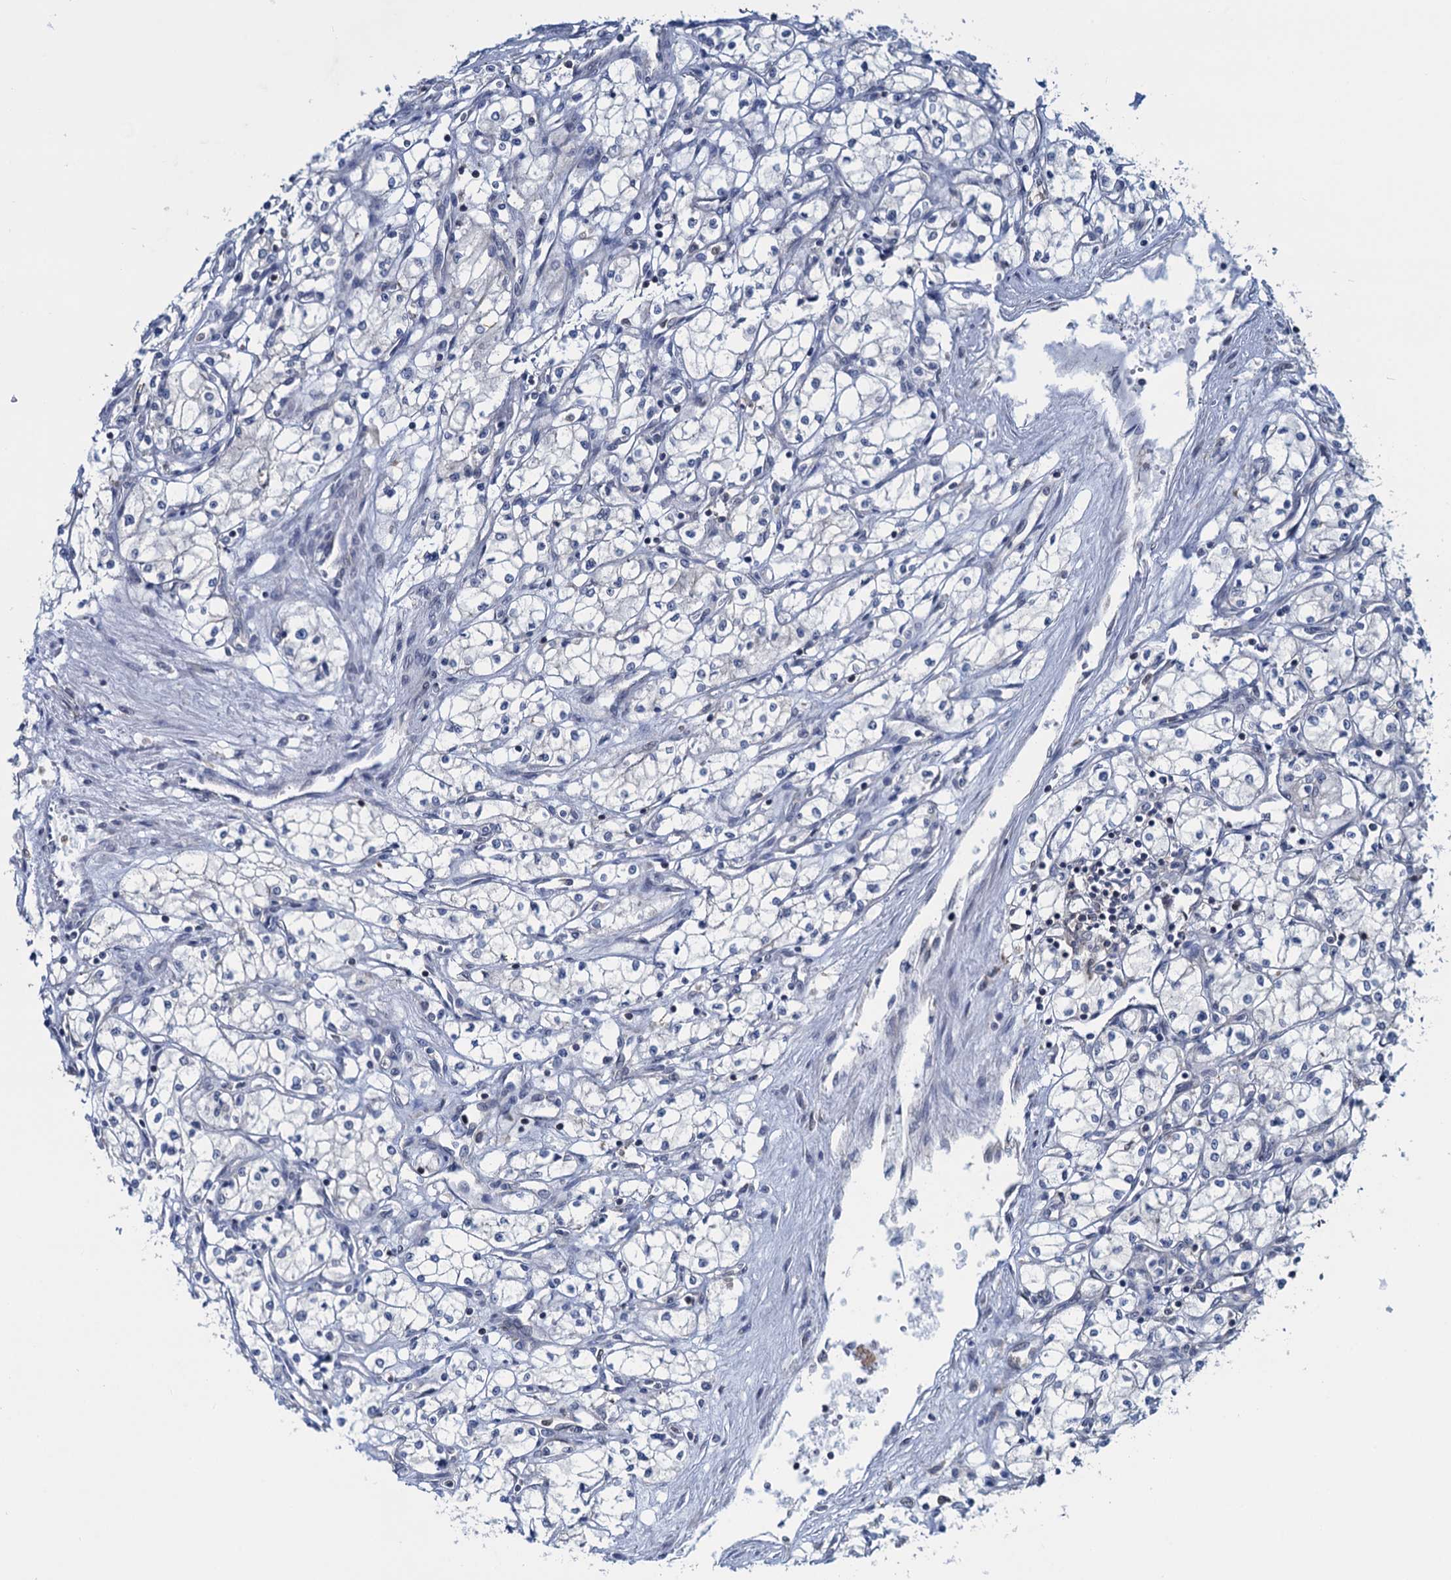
{"staining": {"intensity": "negative", "quantity": "none", "location": "none"}, "tissue": "renal cancer", "cell_type": "Tumor cells", "image_type": "cancer", "snomed": [{"axis": "morphology", "description": "Adenocarcinoma, NOS"}, {"axis": "topography", "description": "Kidney"}], "caption": "Immunohistochemistry (IHC) histopathology image of neoplastic tissue: renal adenocarcinoma stained with DAB exhibits no significant protein expression in tumor cells.", "gene": "RNF125", "patient": {"sex": "male", "age": 59}}